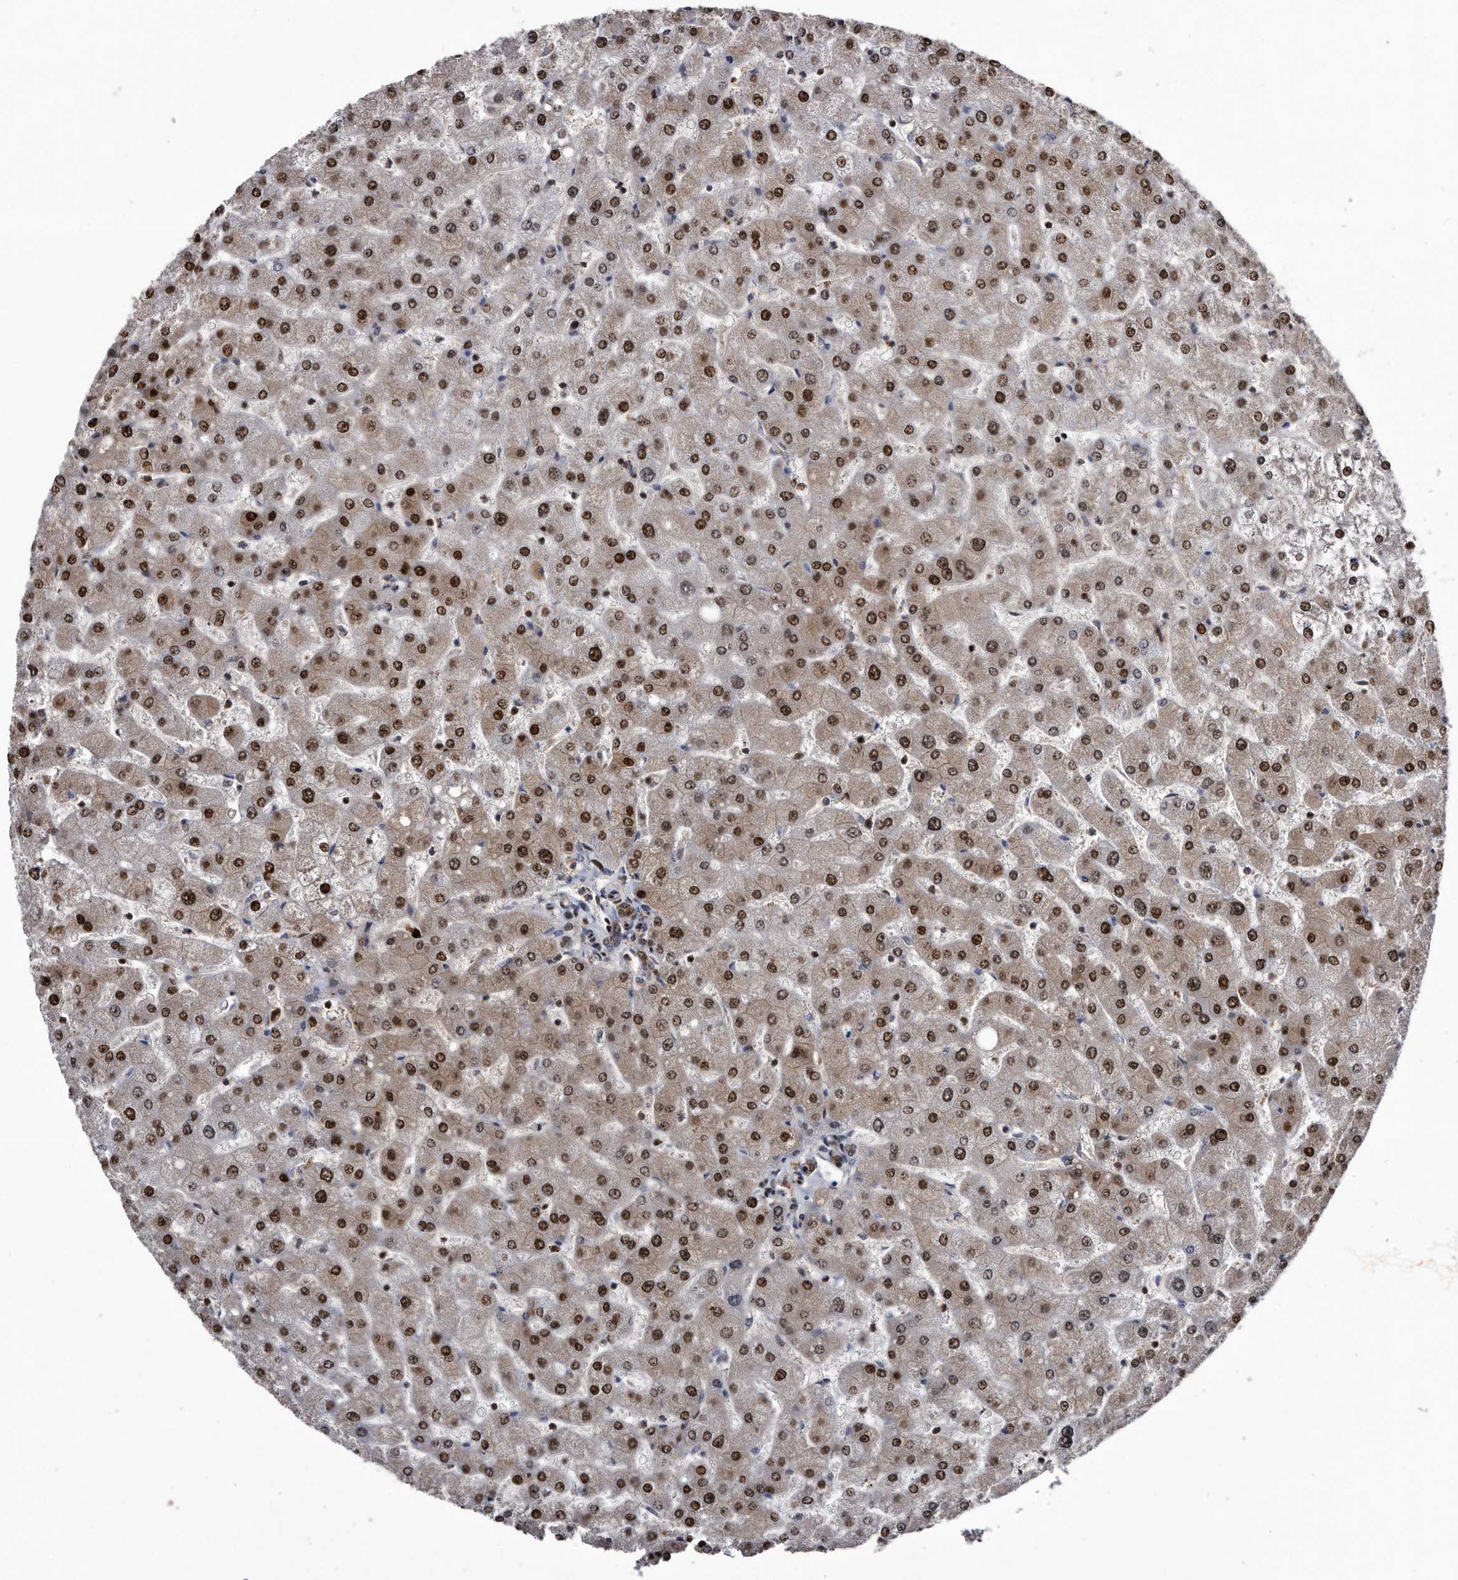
{"staining": {"intensity": "moderate", "quantity": ">75%", "location": "cytoplasmic/membranous,nuclear"}, "tissue": "liver", "cell_type": "Cholangiocytes", "image_type": "normal", "snomed": [{"axis": "morphology", "description": "Normal tissue, NOS"}, {"axis": "topography", "description": "Liver"}], "caption": "Immunohistochemical staining of normal human liver displays >75% levels of moderate cytoplasmic/membranous,nuclear protein staining in approximately >75% of cholangiocytes. The staining was performed using DAB, with brown indicating positive protein expression. Nuclei are stained blue with hematoxylin.", "gene": "RAD23B", "patient": {"sex": "male", "age": 55}}